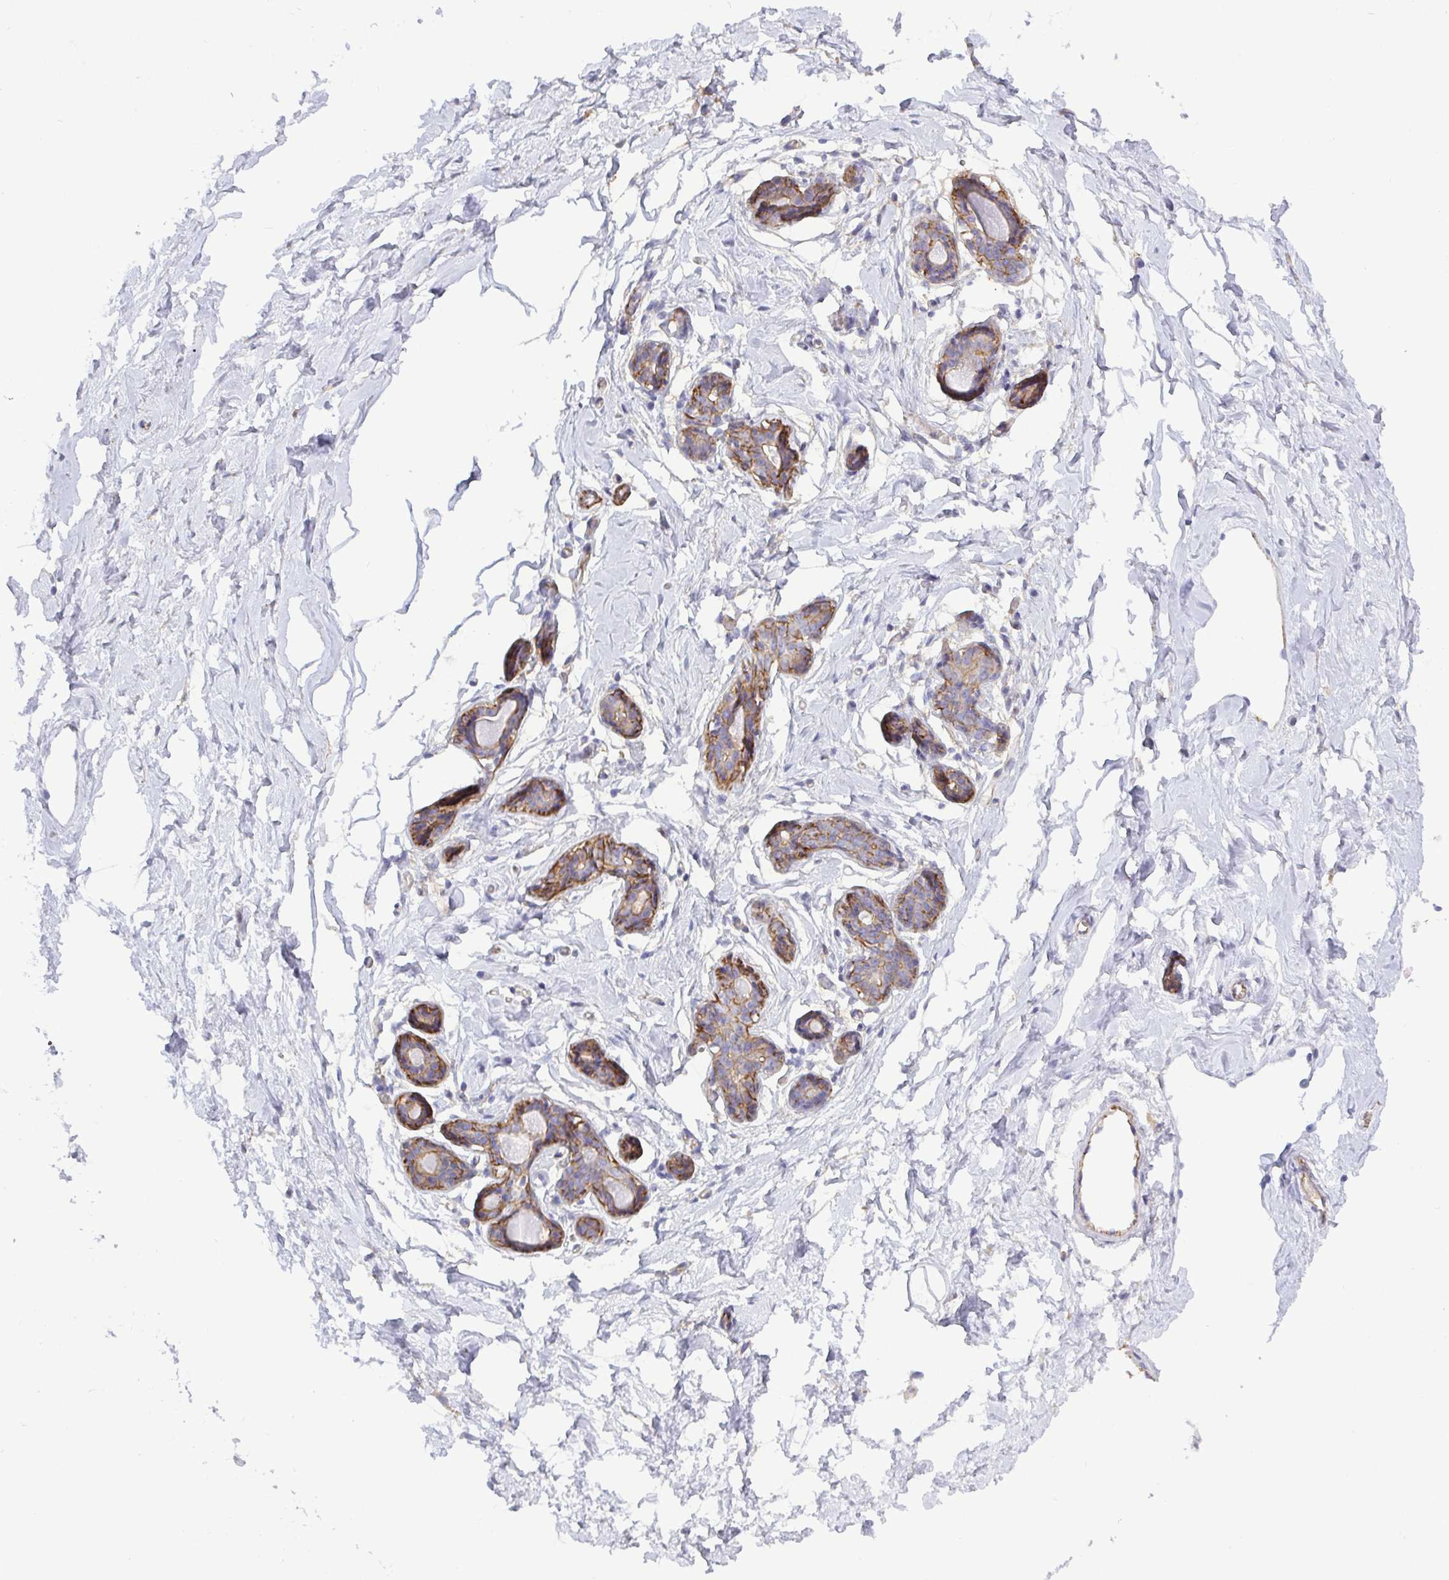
{"staining": {"intensity": "negative", "quantity": "none", "location": "none"}, "tissue": "breast", "cell_type": "Adipocytes", "image_type": "normal", "snomed": [{"axis": "morphology", "description": "Normal tissue, NOS"}, {"axis": "topography", "description": "Breast"}], "caption": "A high-resolution histopathology image shows immunohistochemistry (IHC) staining of unremarkable breast, which reveals no significant positivity in adipocytes. (DAB (3,3'-diaminobenzidine) IHC with hematoxylin counter stain).", "gene": "LIMA1", "patient": {"sex": "female", "age": 45}}